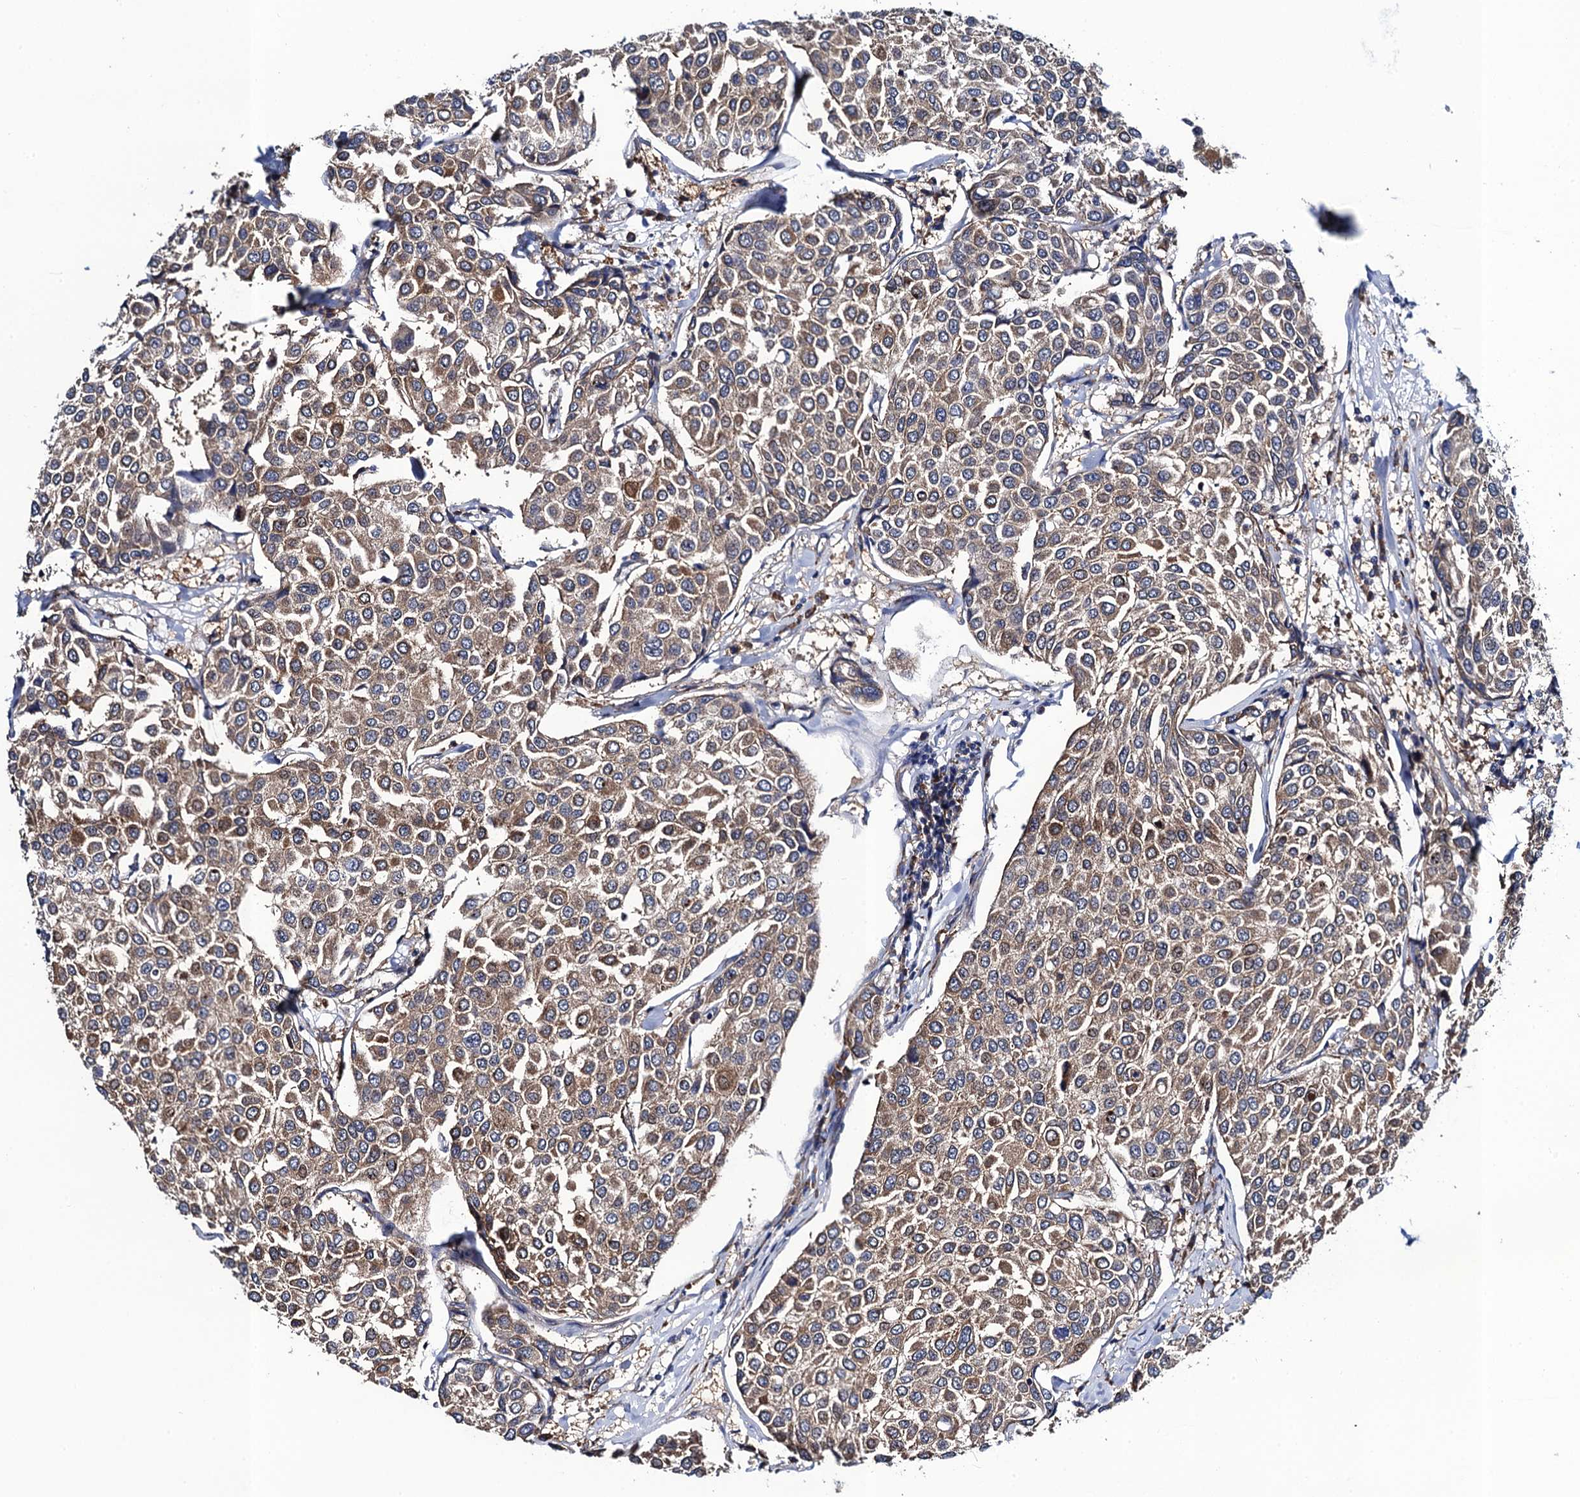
{"staining": {"intensity": "moderate", "quantity": ">75%", "location": "cytoplasmic/membranous"}, "tissue": "breast cancer", "cell_type": "Tumor cells", "image_type": "cancer", "snomed": [{"axis": "morphology", "description": "Duct carcinoma"}, {"axis": "topography", "description": "Breast"}], "caption": "Breast cancer (intraductal carcinoma) stained with DAB immunohistochemistry (IHC) reveals medium levels of moderate cytoplasmic/membranous expression in approximately >75% of tumor cells.", "gene": "PGLS", "patient": {"sex": "female", "age": 55}}